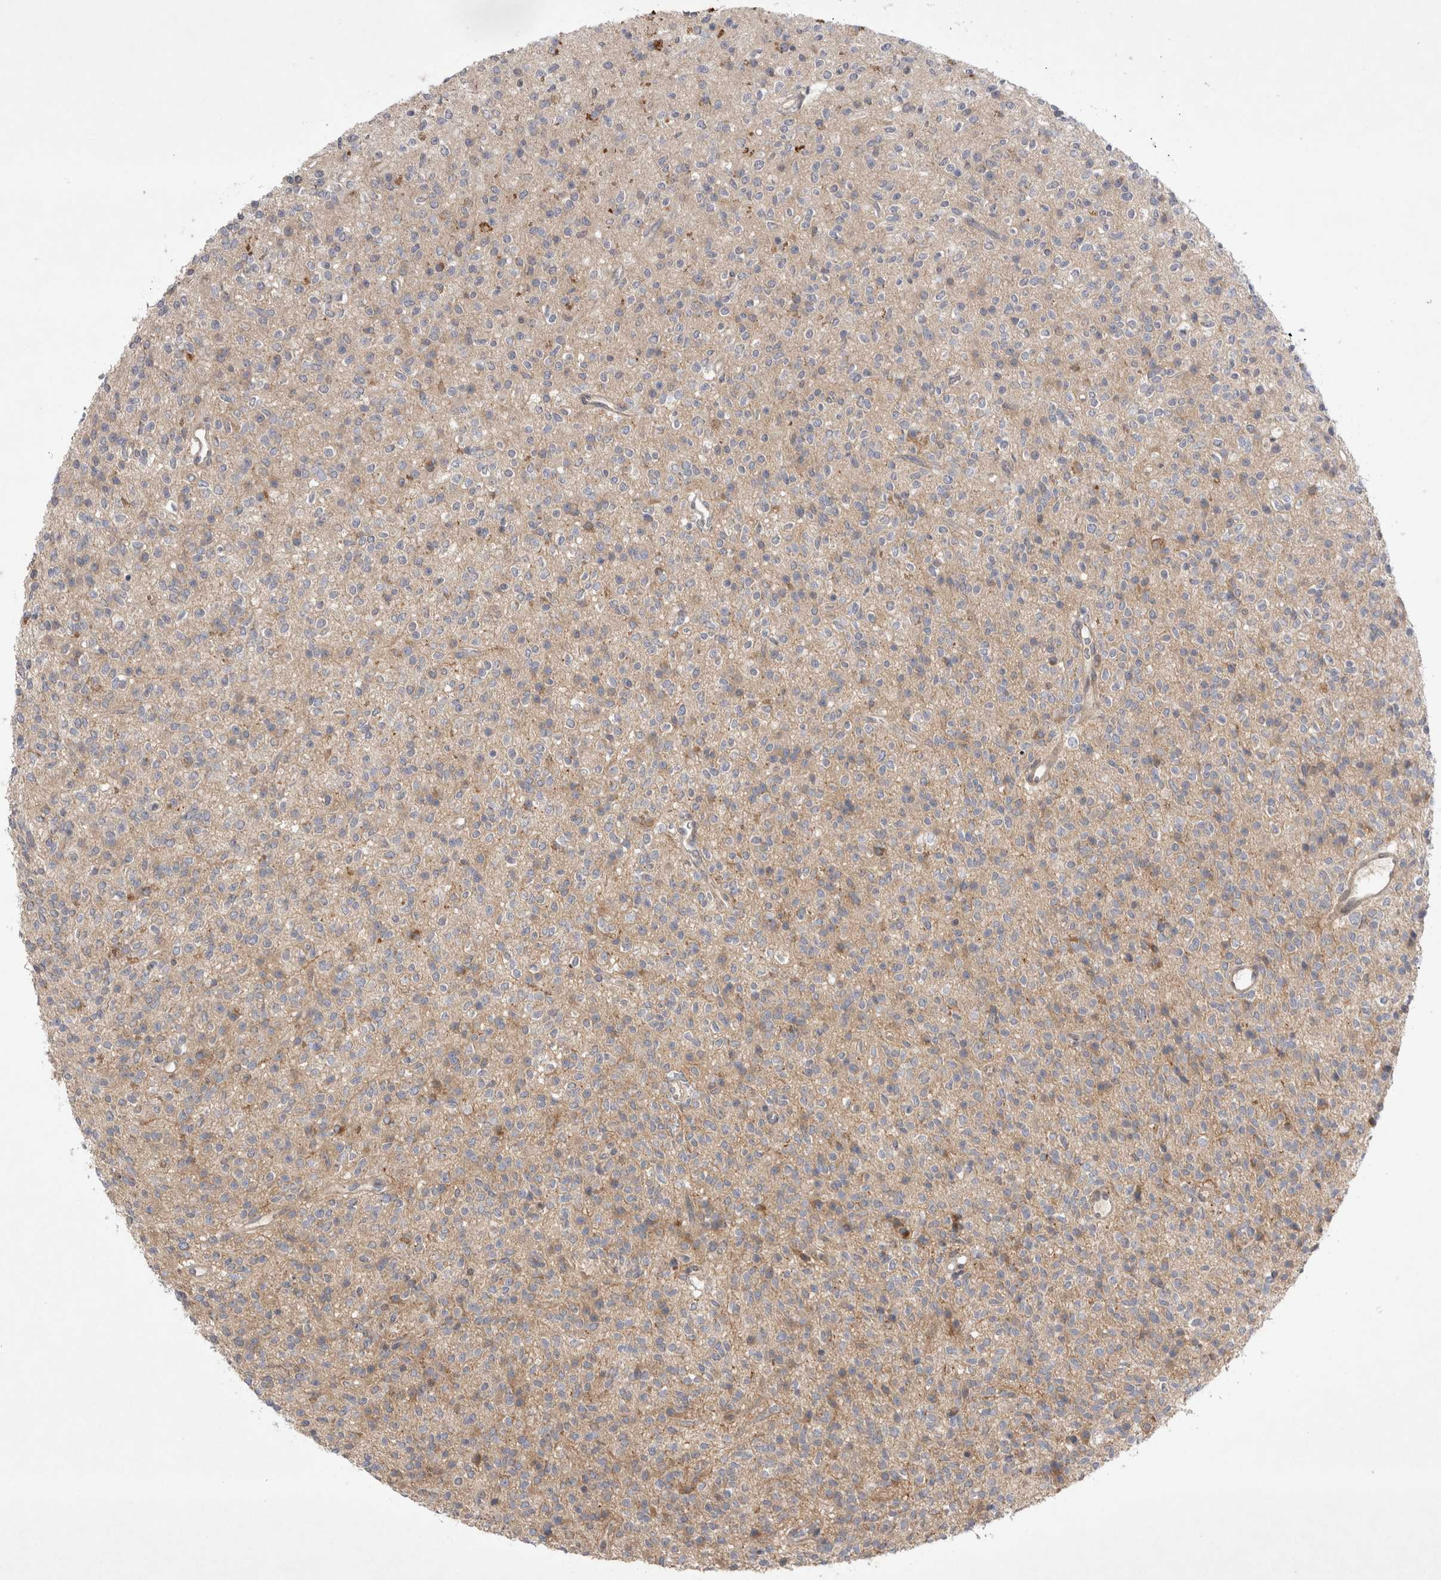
{"staining": {"intensity": "negative", "quantity": "none", "location": "none"}, "tissue": "glioma", "cell_type": "Tumor cells", "image_type": "cancer", "snomed": [{"axis": "morphology", "description": "Glioma, malignant, High grade"}, {"axis": "topography", "description": "Brain"}], "caption": "DAB (3,3'-diaminobenzidine) immunohistochemical staining of human glioma exhibits no significant staining in tumor cells.", "gene": "SRD5A3", "patient": {"sex": "male", "age": 34}}